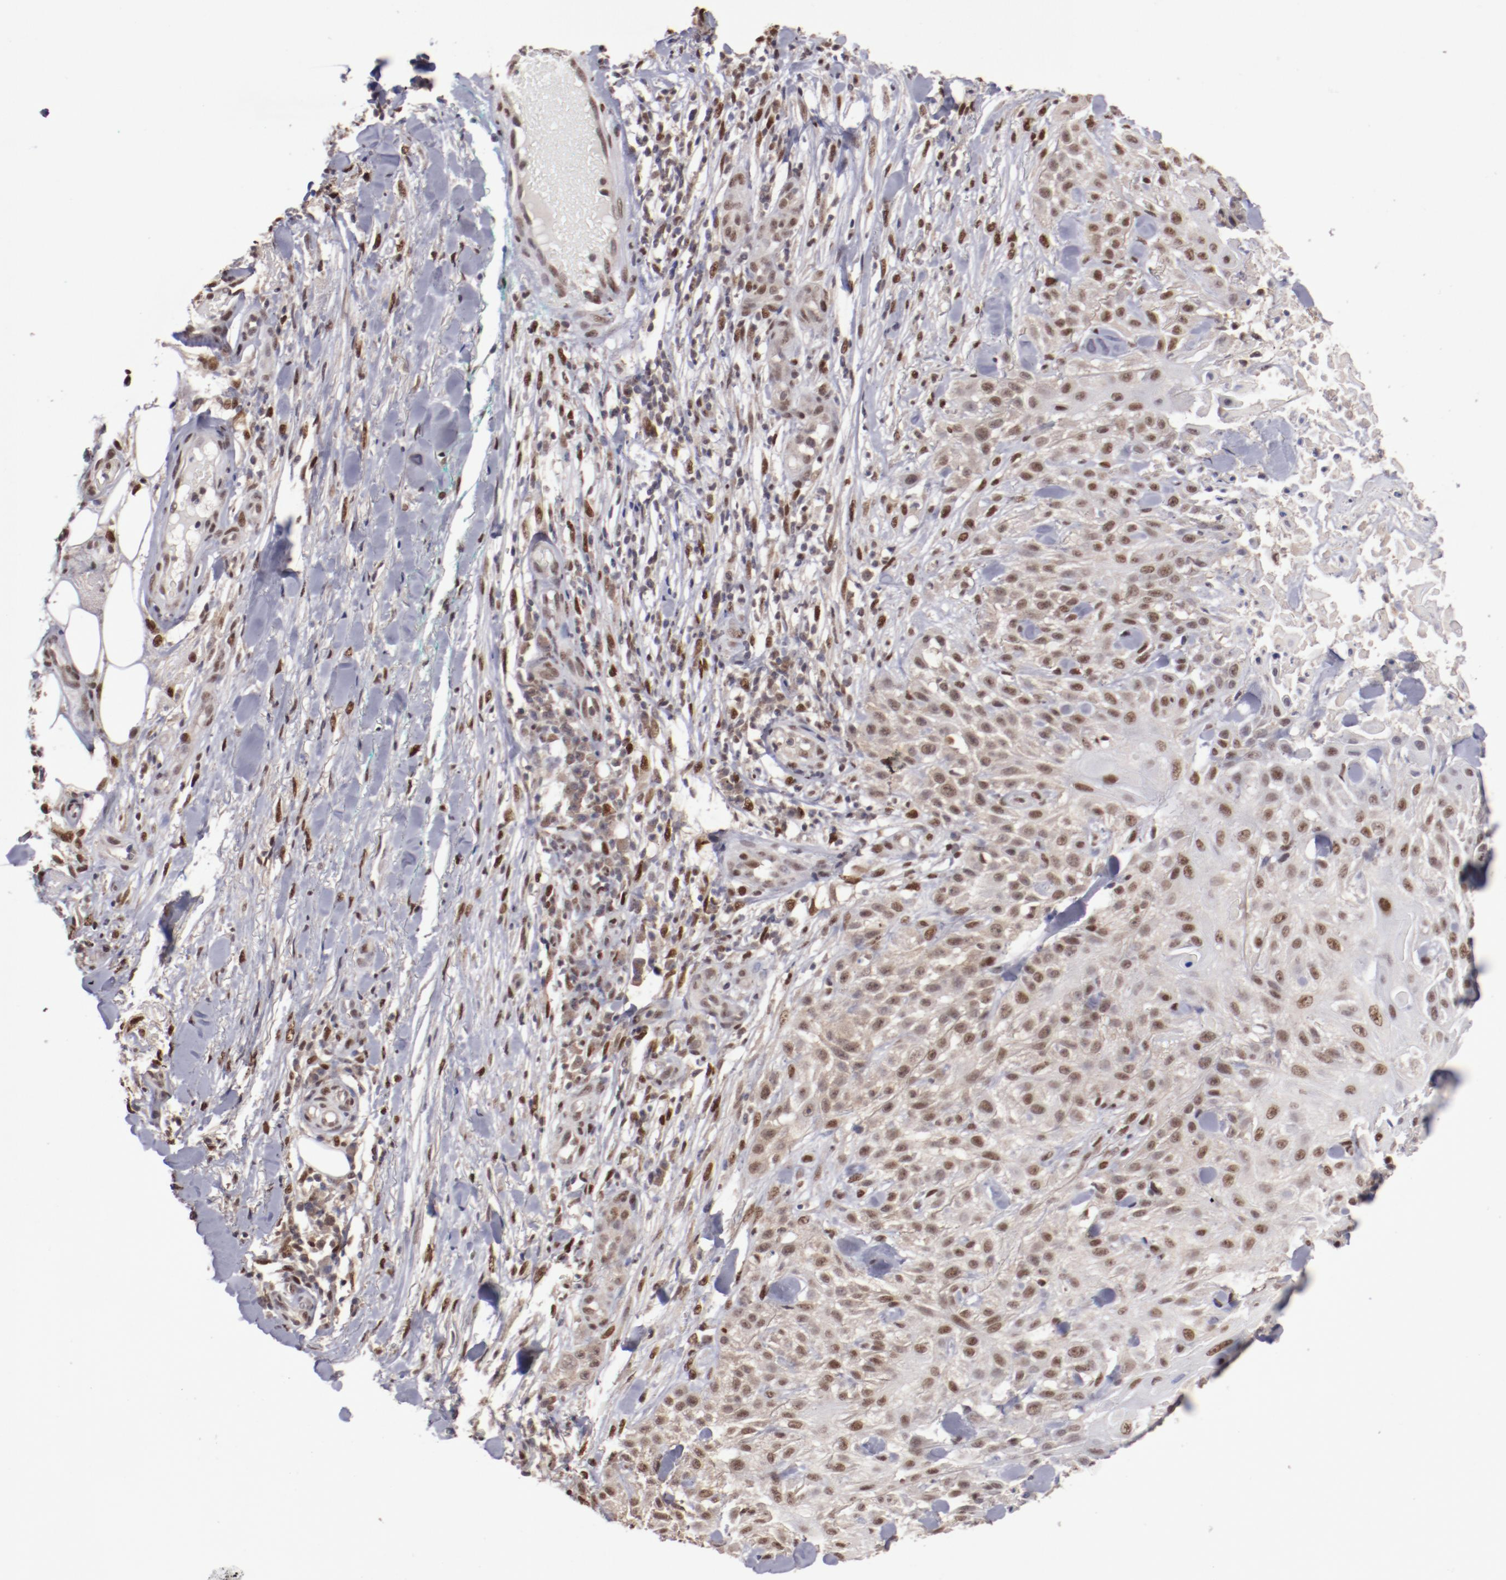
{"staining": {"intensity": "moderate", "quantity": ">75%", "location": "nuclear"}, "tissue": "skin cancer", "cell_type": "Tumor cells", "image_type": "cancer", "snomed": [{"axis": "morphology", "description": "Squamous cell carcinoma, NOS"}, {"axis": "topography", "description": "Skin"}], "caption": "There is medium levels of moderate nuclear expression in tumor cells of skin cancer (squamous cell carcinoma), as demonstrated by immunohistochemical staining (brown color).", "gene": "ARNT", "patient": {"sex": "female", "age": 42}}